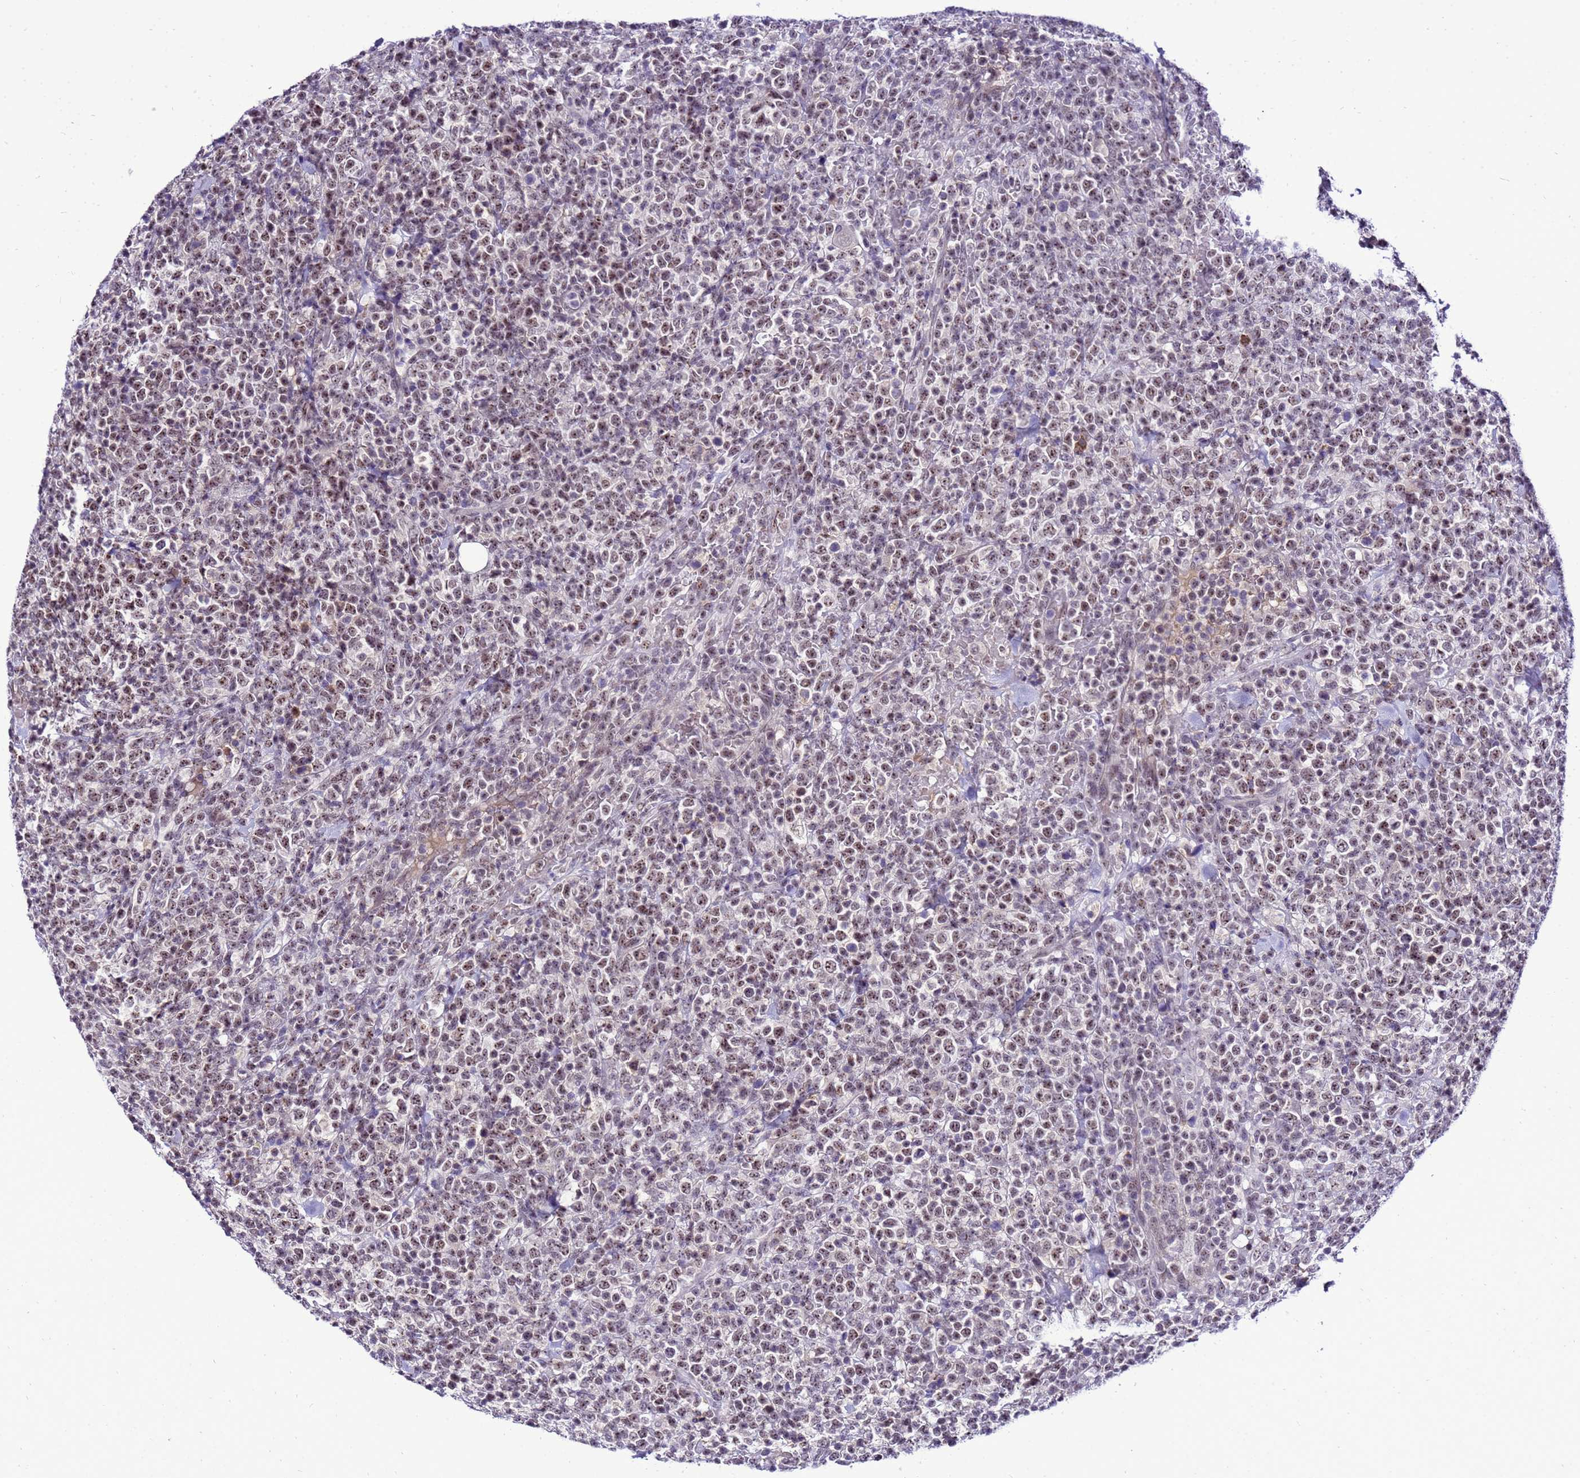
{"staining": {"intensity": "moderate", "quantity": ">75%", "location": "nuclear"}, "tissue": "lymphoma", "cell_type": "Tumor cells", "image_type": "cancer", "snomed": [{"axis": "morphology", "description": "Malignant lymphoma, non-Hodgkin's type, High grade"}, {"axis": "topography", "description": "Colon"}], "caption": "The immunohistochemical stain labels moderate nuclear expression in tumor cells of lymphoma tissue.", "gene": "C19orf47", "patient": {"sex": "female", "age": 53}}